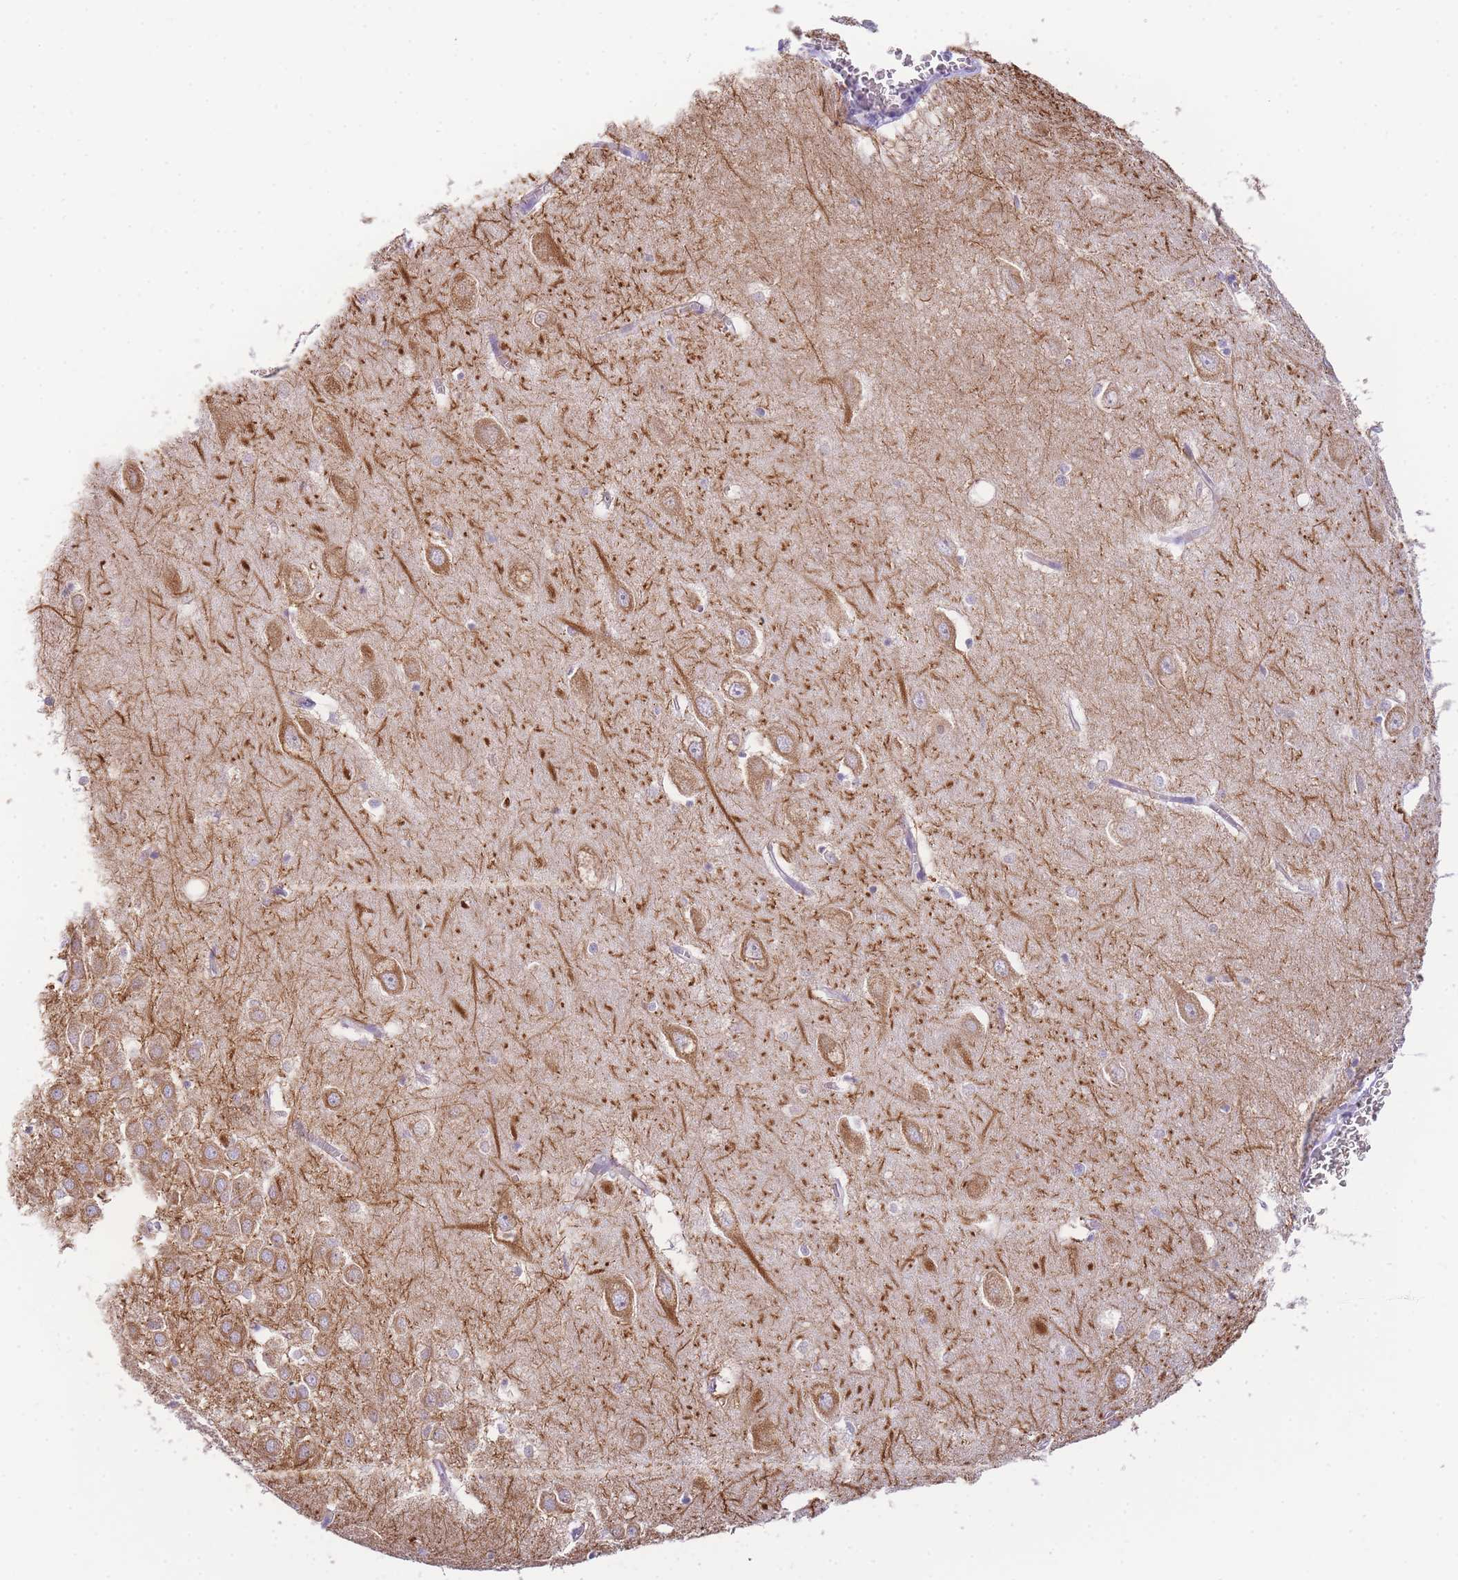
{"staining": {"intensity": "negative", "quantity": "none", "location": "none"}, "tissue": "hippocampus", "cell_type": "Glial cells", "image_type": "normal", "snomed": [{"axis": "morphology", "description": "Normal tissue, NOS"}, {"axis": "topography", "description": "Hippocampus"}], "caption": "A micrograph of human hippocampus is negative for staining in glial cells. (Stains: DAB IHC with hematoxylin counter stain, Microscopy: brightfield microscopy at high magnification).", "gene": "EPN2", "patient": {"sex": "female", "age": 64}}